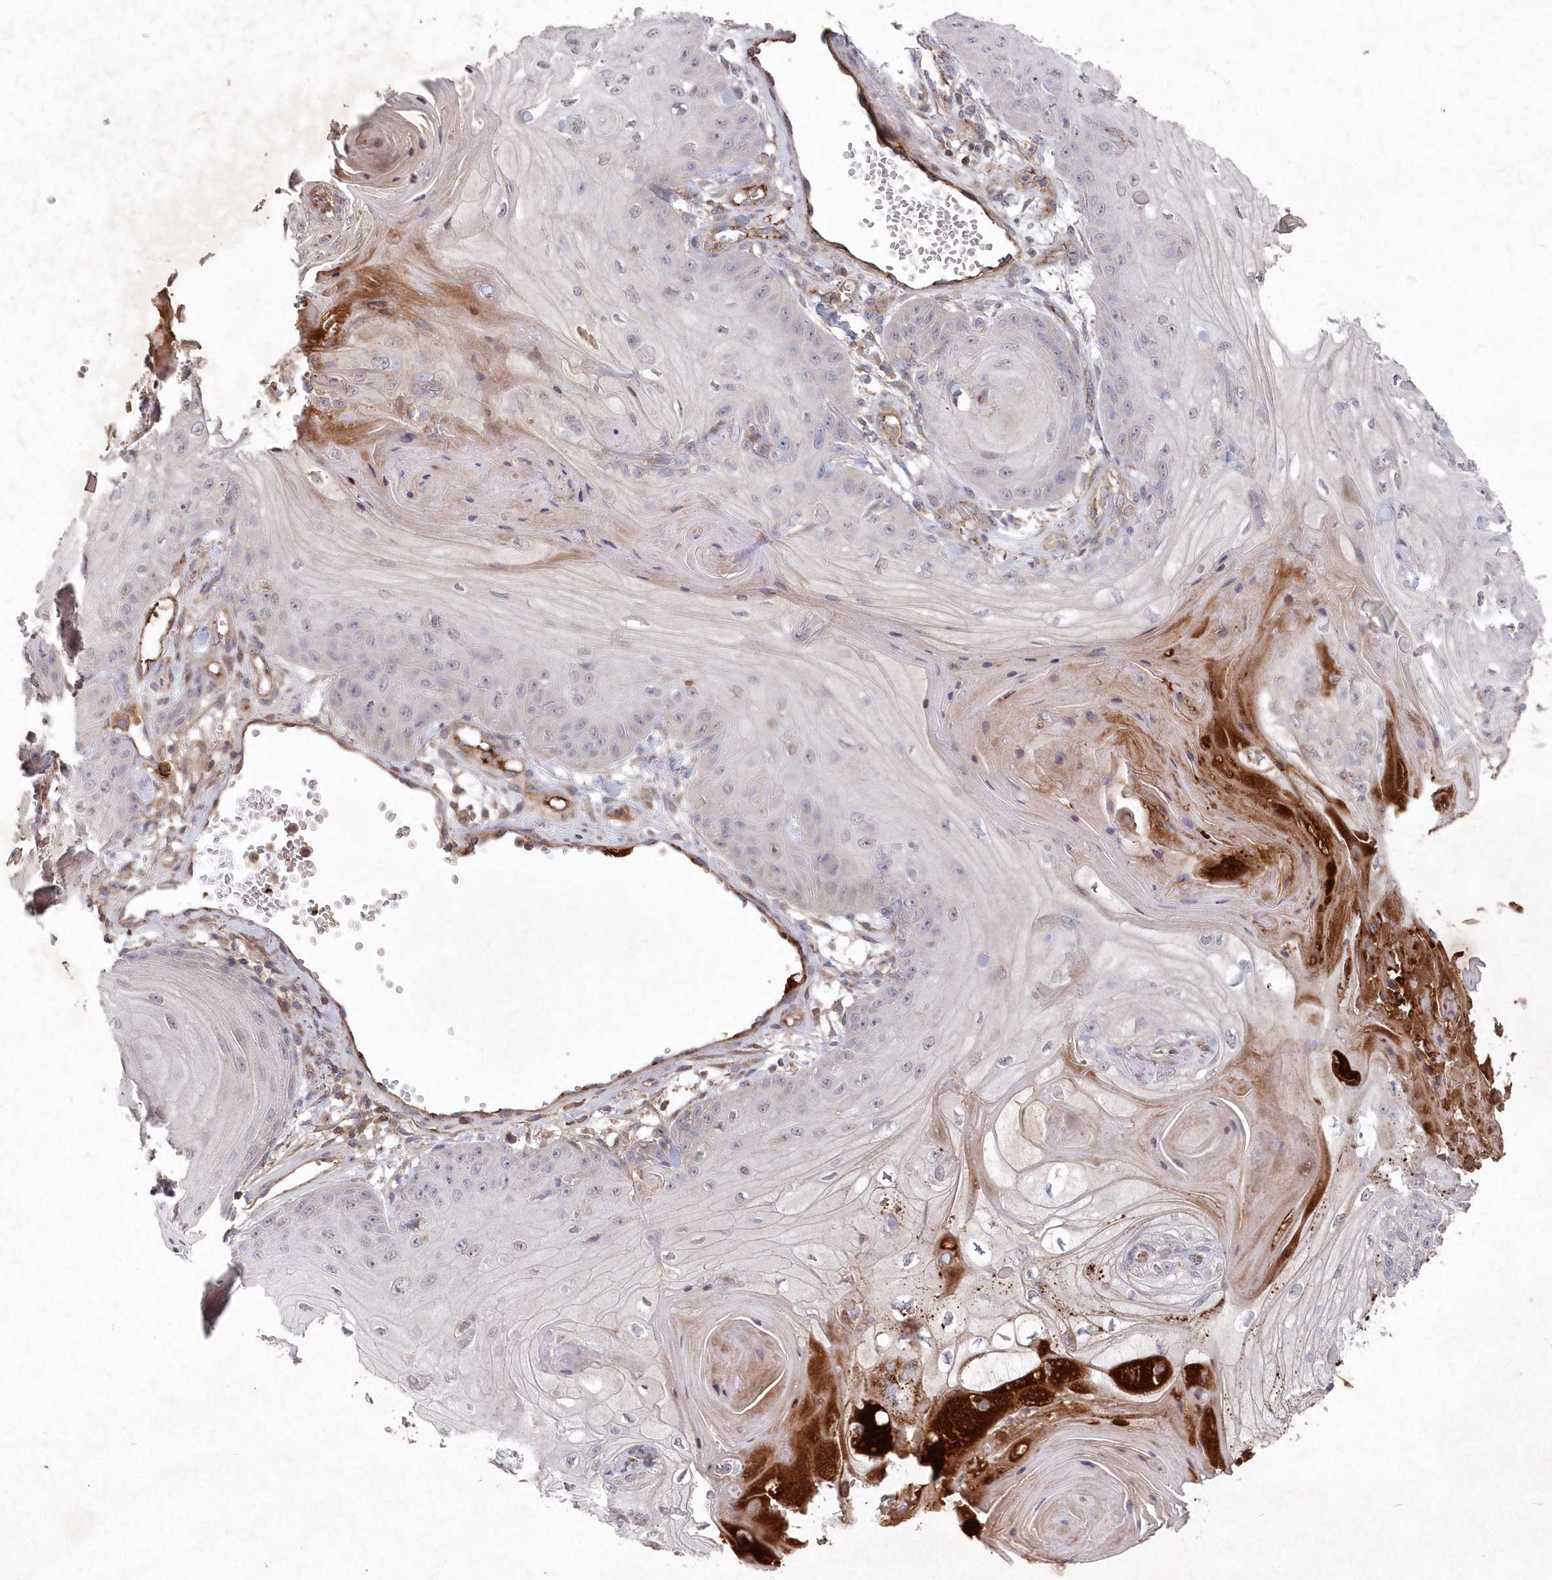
{"staining": {"intensity": "strong", "quantity": "<25%", "location": "cytoplasmic/membranous"}, "tissue": "skin cancer", "cell_type": "Tumor cells", "image_type": "cancer", "snomed": [{"axis": "morphology", "description": "Squamous cell carcinoma, NOS"}, {"axis": "topography", "description": "Skin"}], "caption": "Human skin cancer (squamous cell carcinoma) stained with a brown dye exhibits strong cytoplasmic/membranous positive positivity in approximately <25% of tumor cells.", "gene": "ABHD14B", "patient": {"sex": "male", "age": 74}}